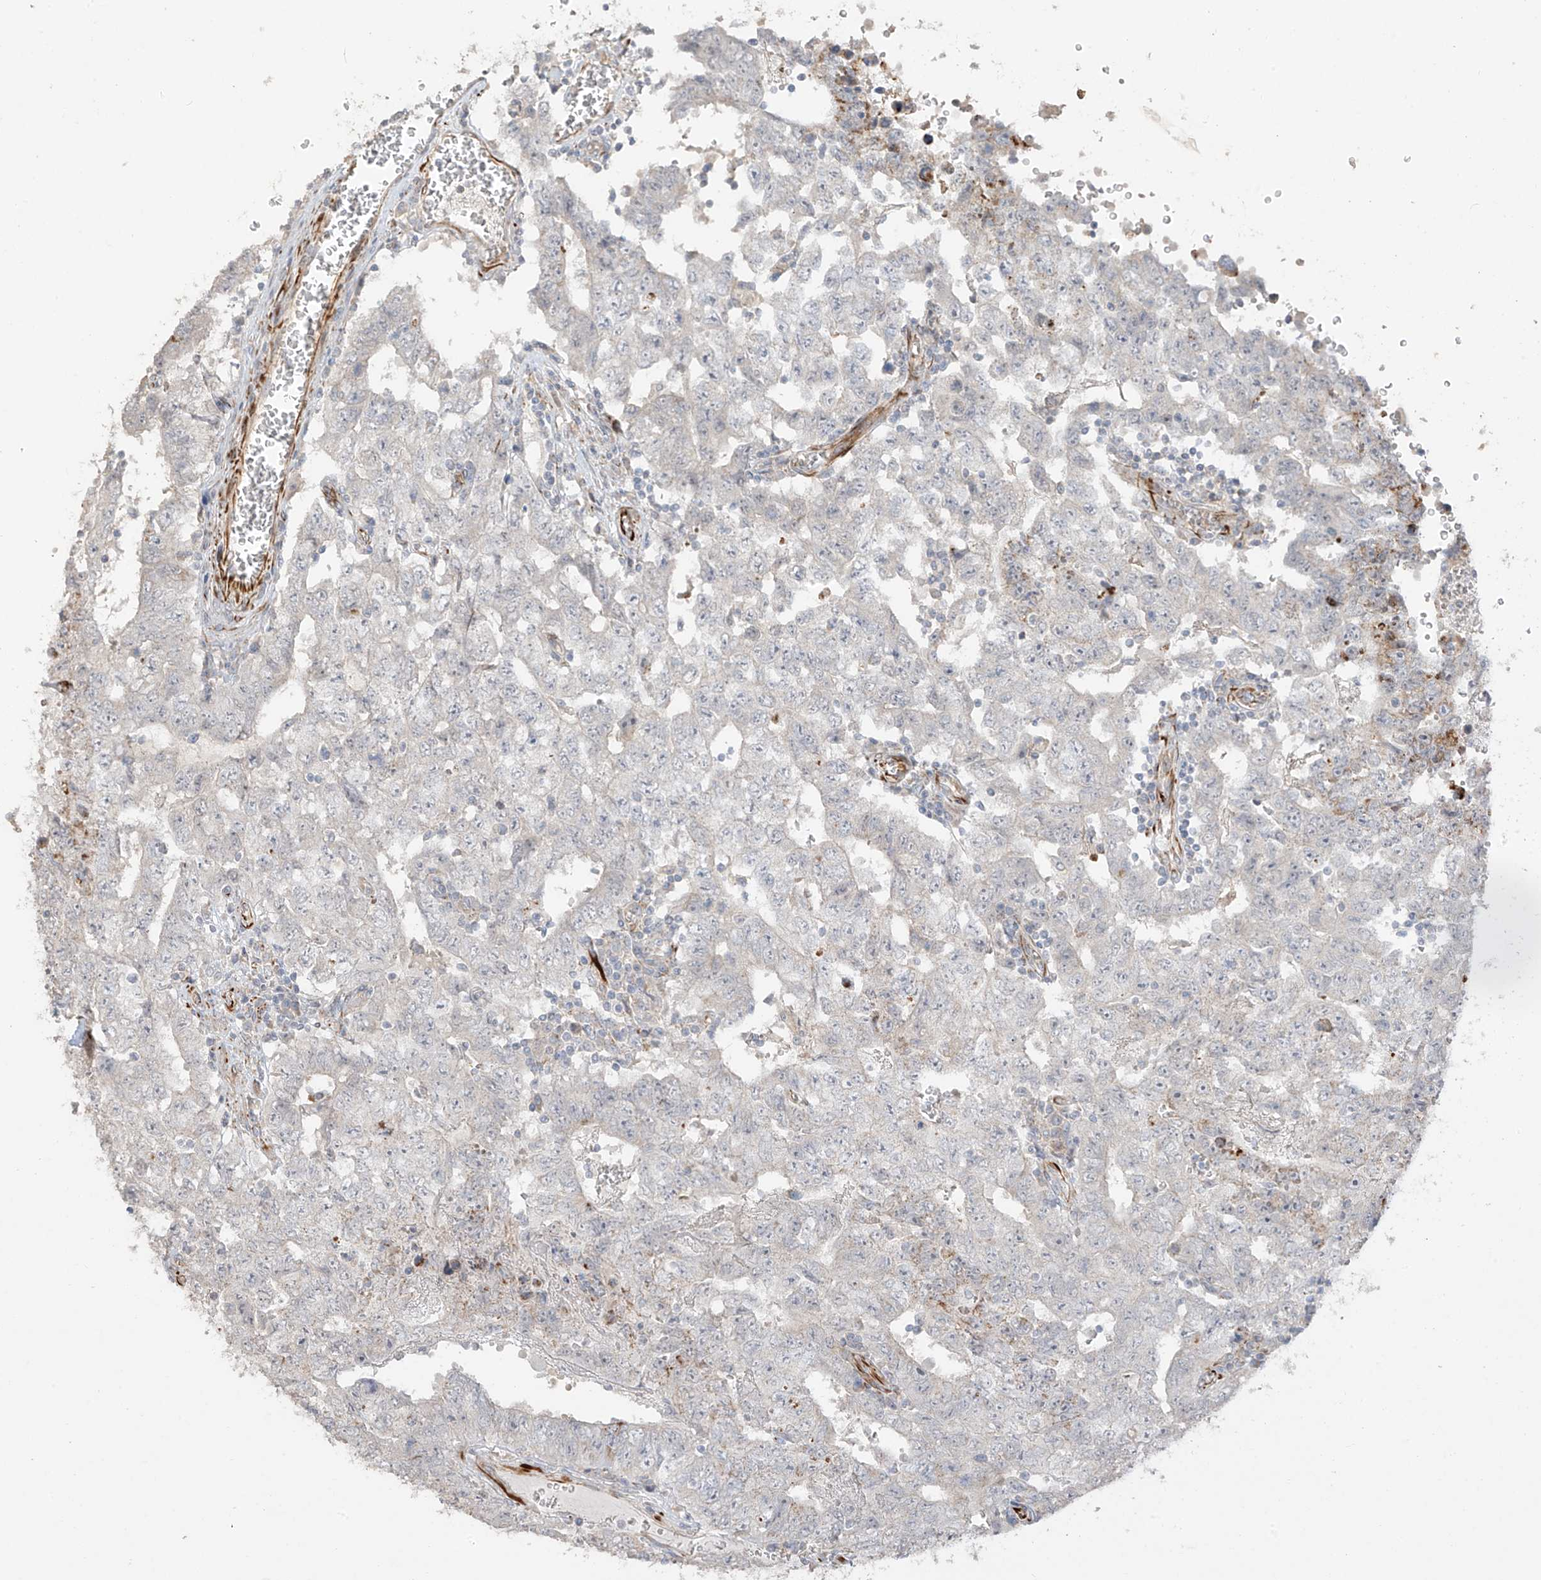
{"staining": {"intensity": "negative", "quantity": "none", "location": "none"}, "tissue": "testis cancer", "cell_type": "Tumor cells", "image_type": "cancer", "snomed": [{"axis": "morphology", "description": "Carcinoma, Embryonal, NOS"}, {"axis": "topography", "description": "Testis"}], "caption": "Tumor cells are negative for protein expression in human testis embryonal carcinoma. The staining was performed using DAB to visualize the protein expression in brown, while the nuclei were stained in blue with hematoxylin (Magnification: 20x).", "gene": "DCDC2", "patient": {"sex": "male", "age": 26}}